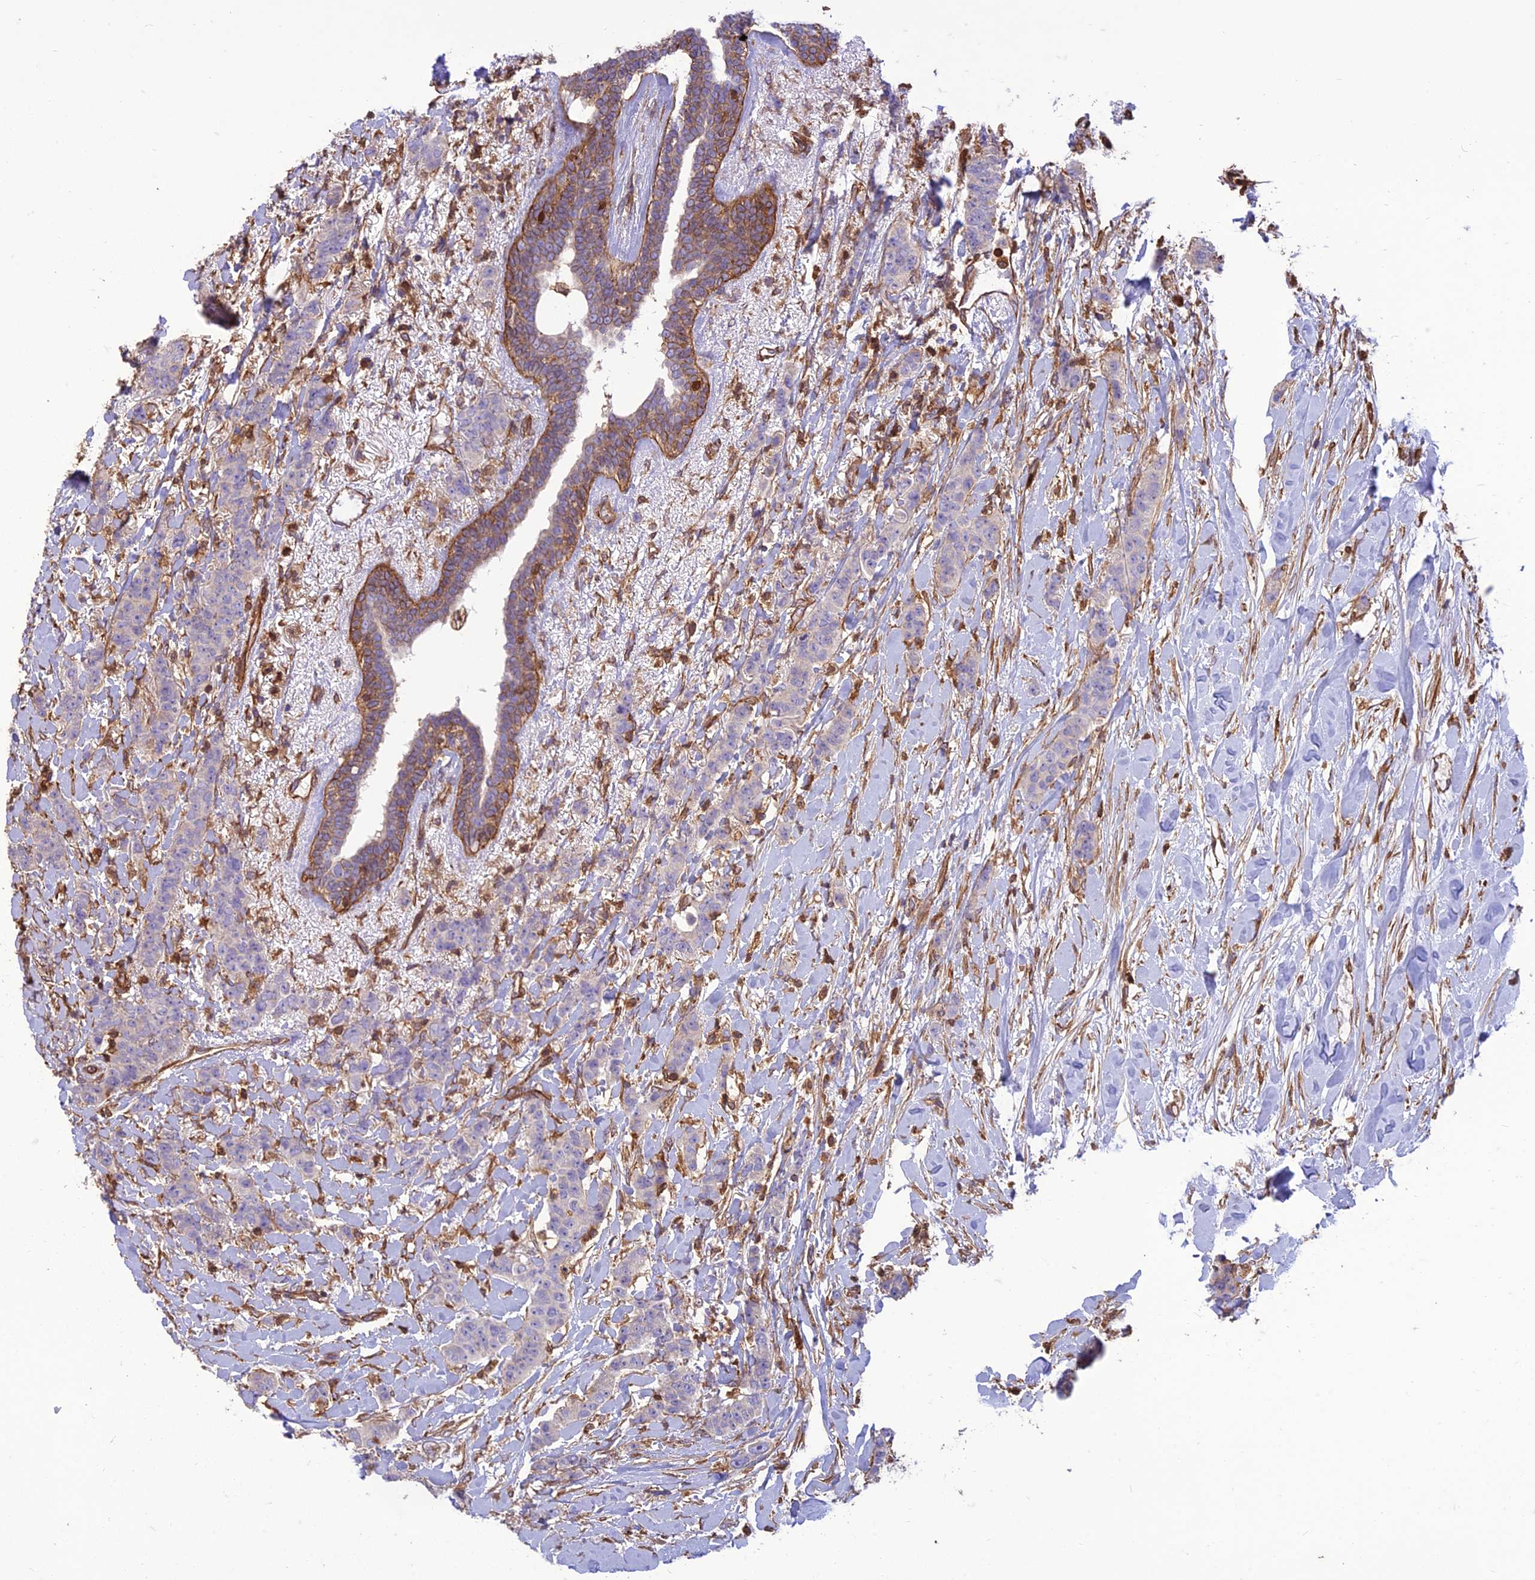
{"staining": {"intensity": "negative", "quantity": "none", "location": "none"}, "tissue": "breast cancer", "cell_type": "Tumor cells", "image_type": "cancer", "snomed": [{"axis": "morphology", "description": "Duct carcinoma"}, {"axis": "topography", "description": "Breast"}], "caption": "This is an immunohistochemistry photomicrograph of intraductal carcinoma (breast). There is no expression in tumor cells.", "gene": "HPSE2", "patient": {"sex": "female", "age": 40}}